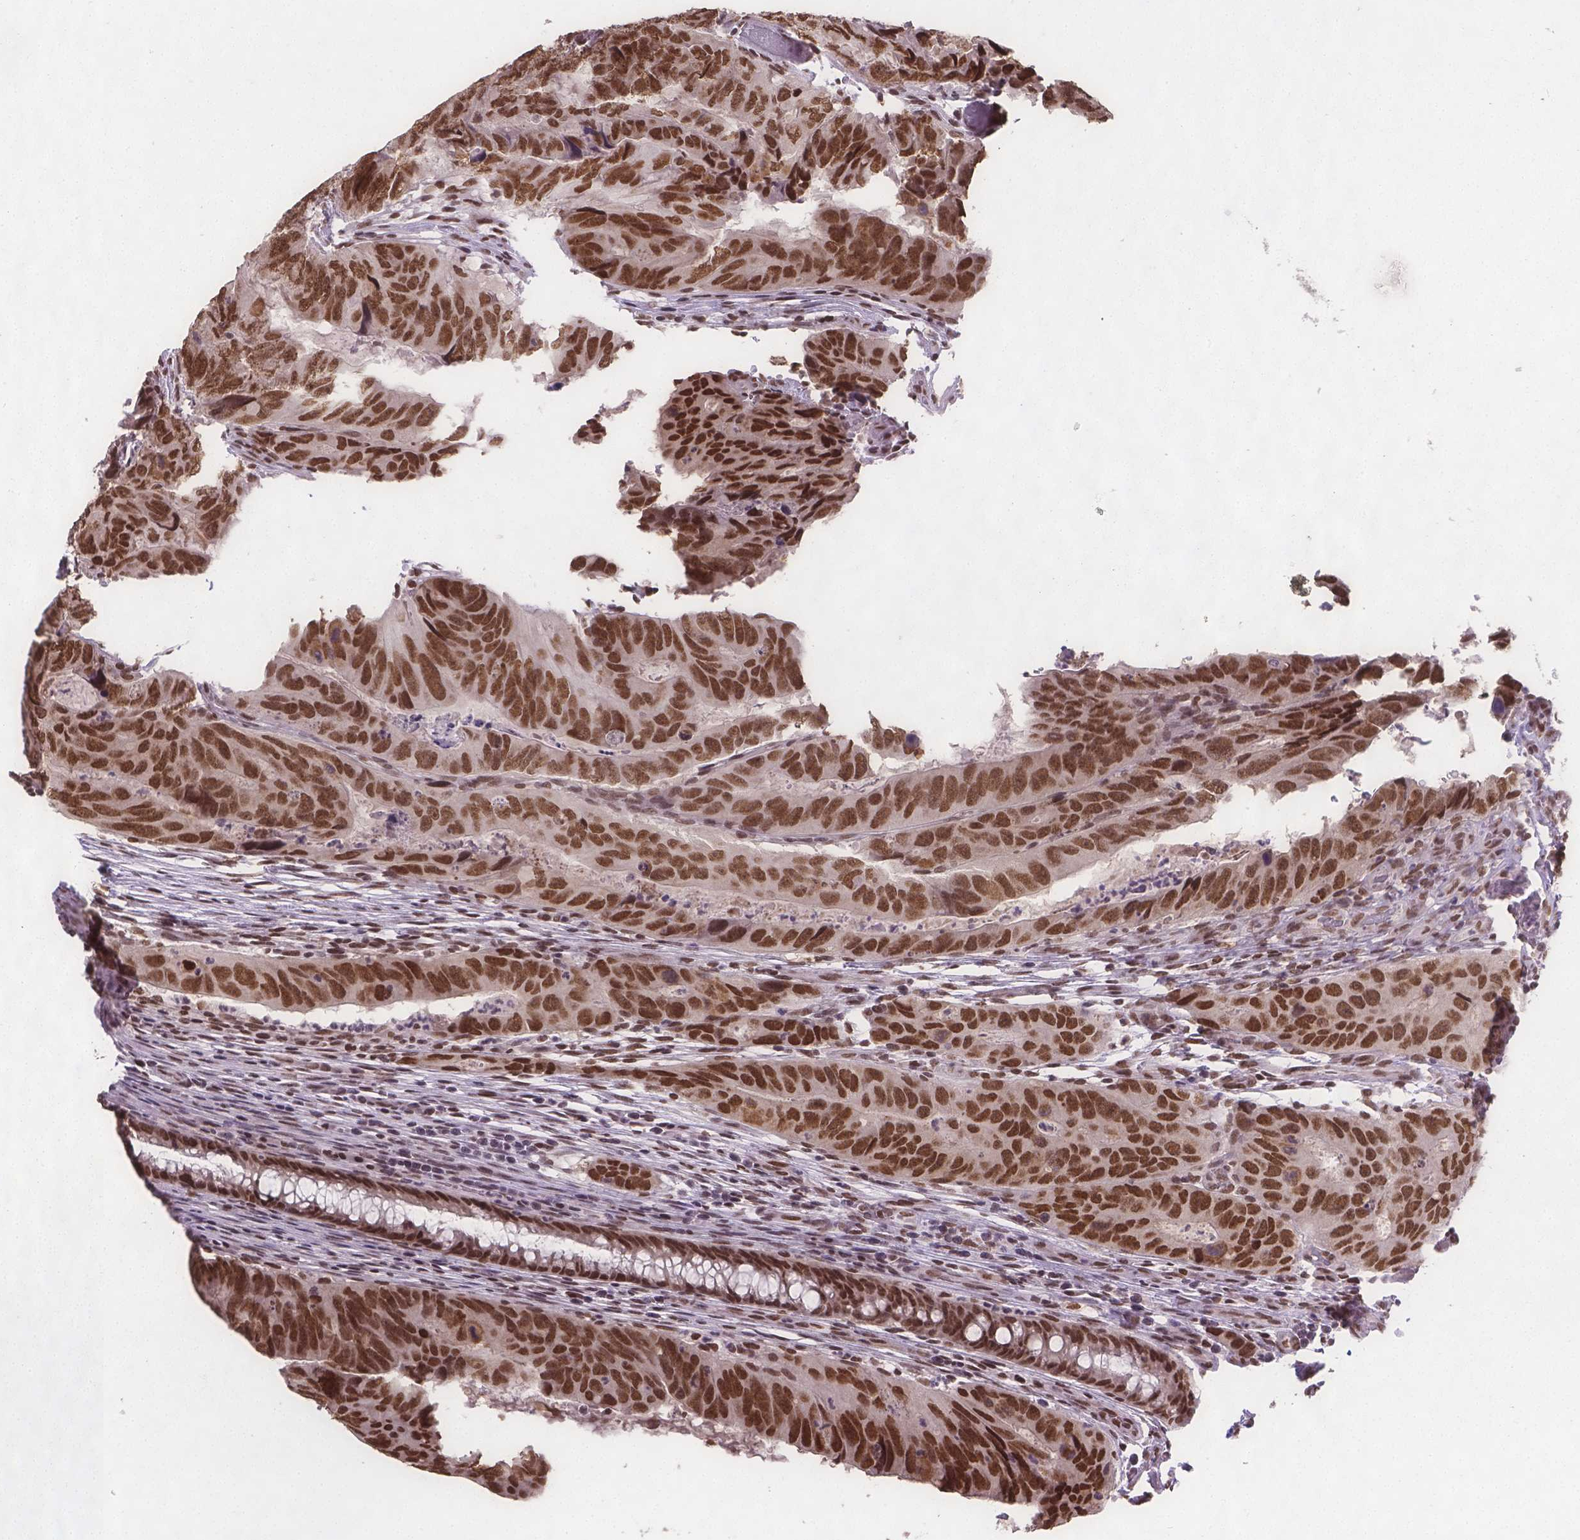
{"staining": {"intensity": "strong", "quantity": ">75%", "location": "nuclear"}, "tissue": "colorectal cancer", "cell_type": "Tumor cells", "image_type": "cancer", "snomed": [{"axis": "morphology", "description": "Adenocarcinoma, NOS"}, {"axis": "topography", "description": "Colon"}], "caption": "Immunohistochemical staining of colorectal adenocarcinoma exhibits high levels of strong nuclear positivity in approximately >75% of tumor cells.", "gene": "FANCE", "patient": {"sex": "male", "age": 79}}